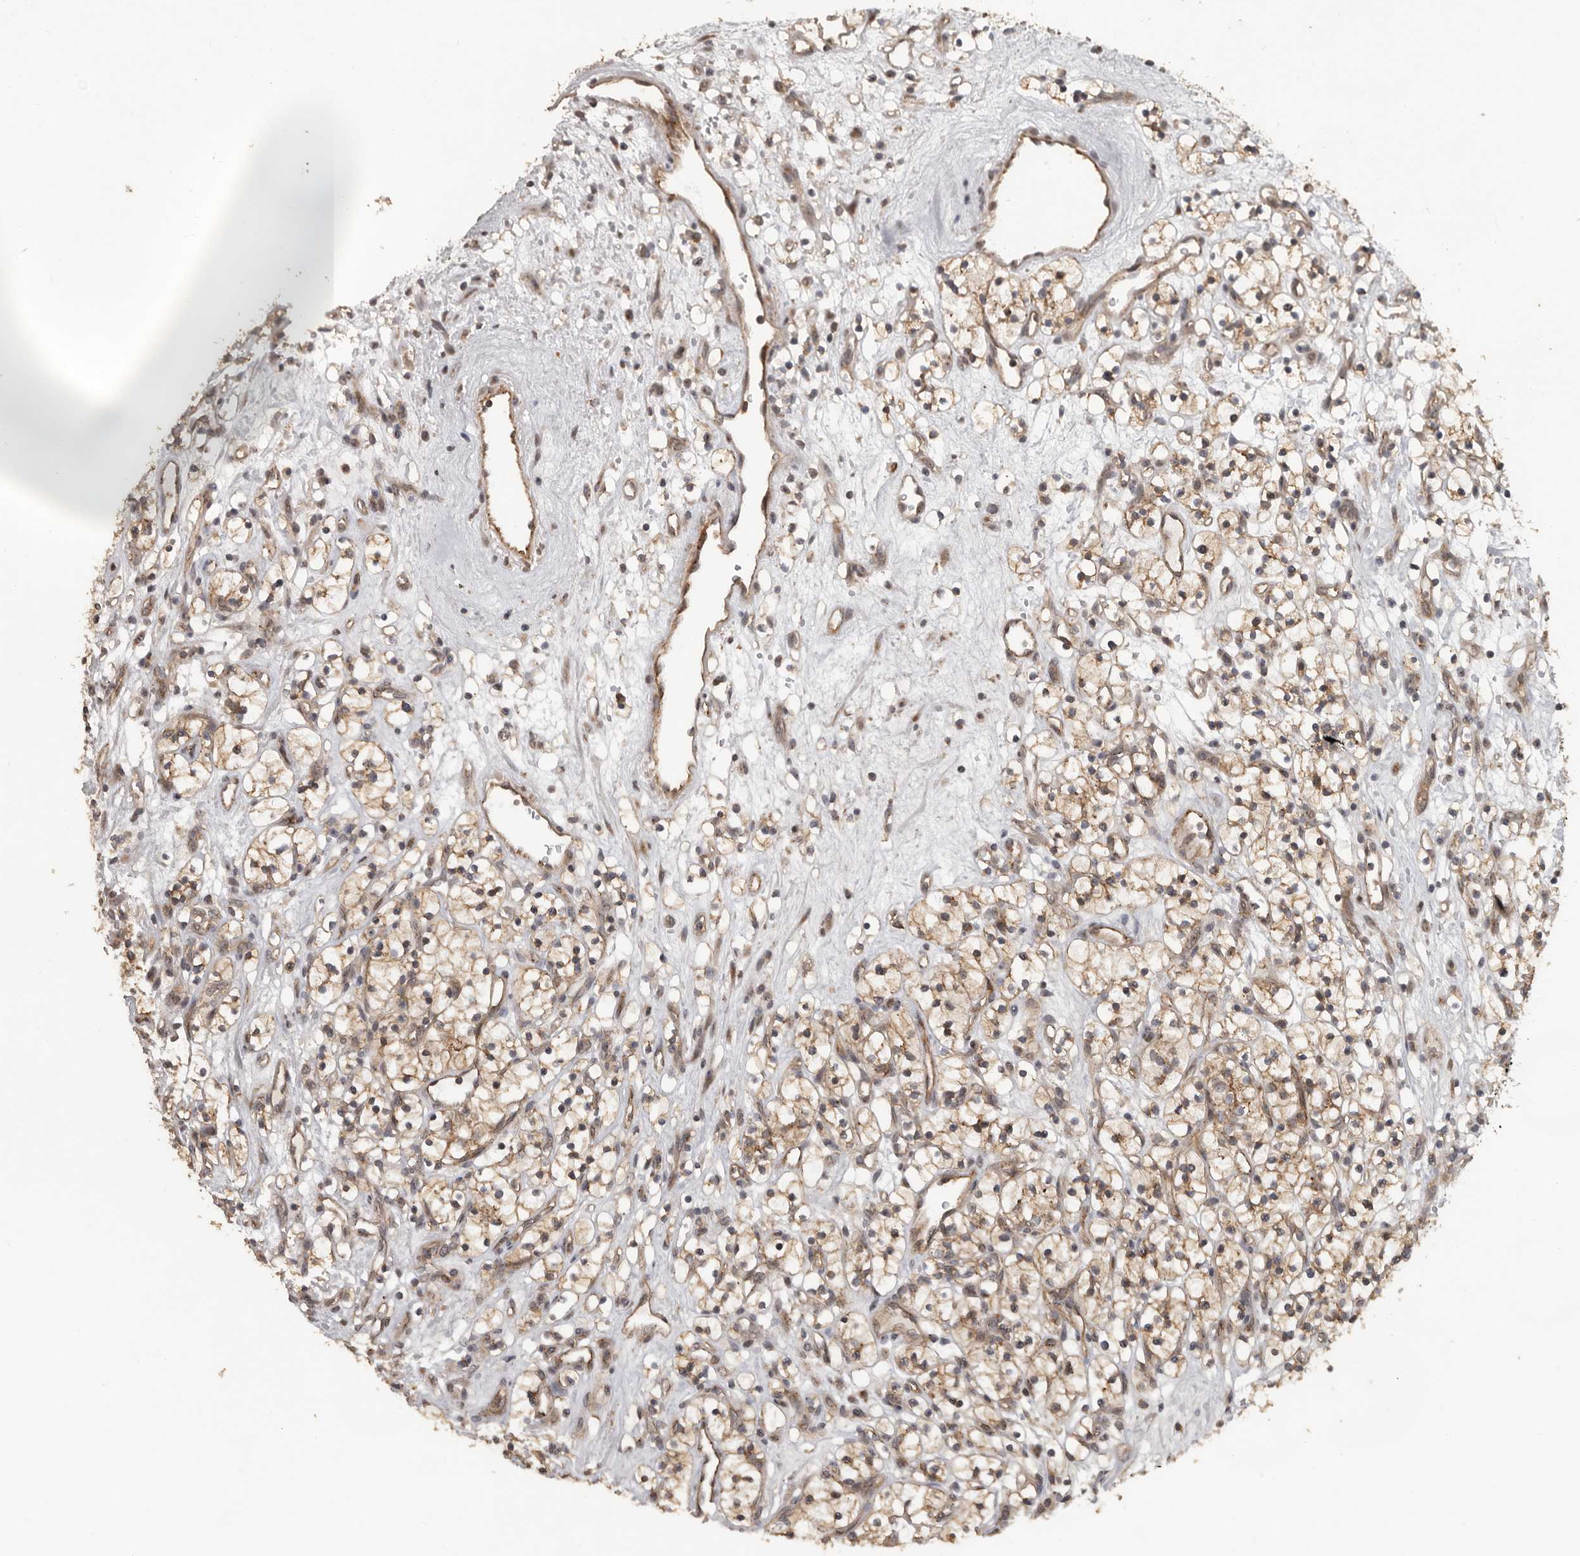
{"staining": {"intensity": "moderate", "quantity": ">75%", "location": "cytoplasmic/membranous"}, "tissue": "renal cancer", "cell_type": "Tumor cells", "image_type": "cancer", "snomed": [{"axis": "morphology", "description": "Adenocarcinoma, NOS"}, {"axis": "topography", "description": "Kidney"}], "caption": "This is a histology image of IHC staining of renal cancer (adenocarcinoma), which shows moderate positivity in the cytoplasmic/membranous of tumor cells.", "gene": "CEP350", "patient": {"sex": "female", "age": 57}}